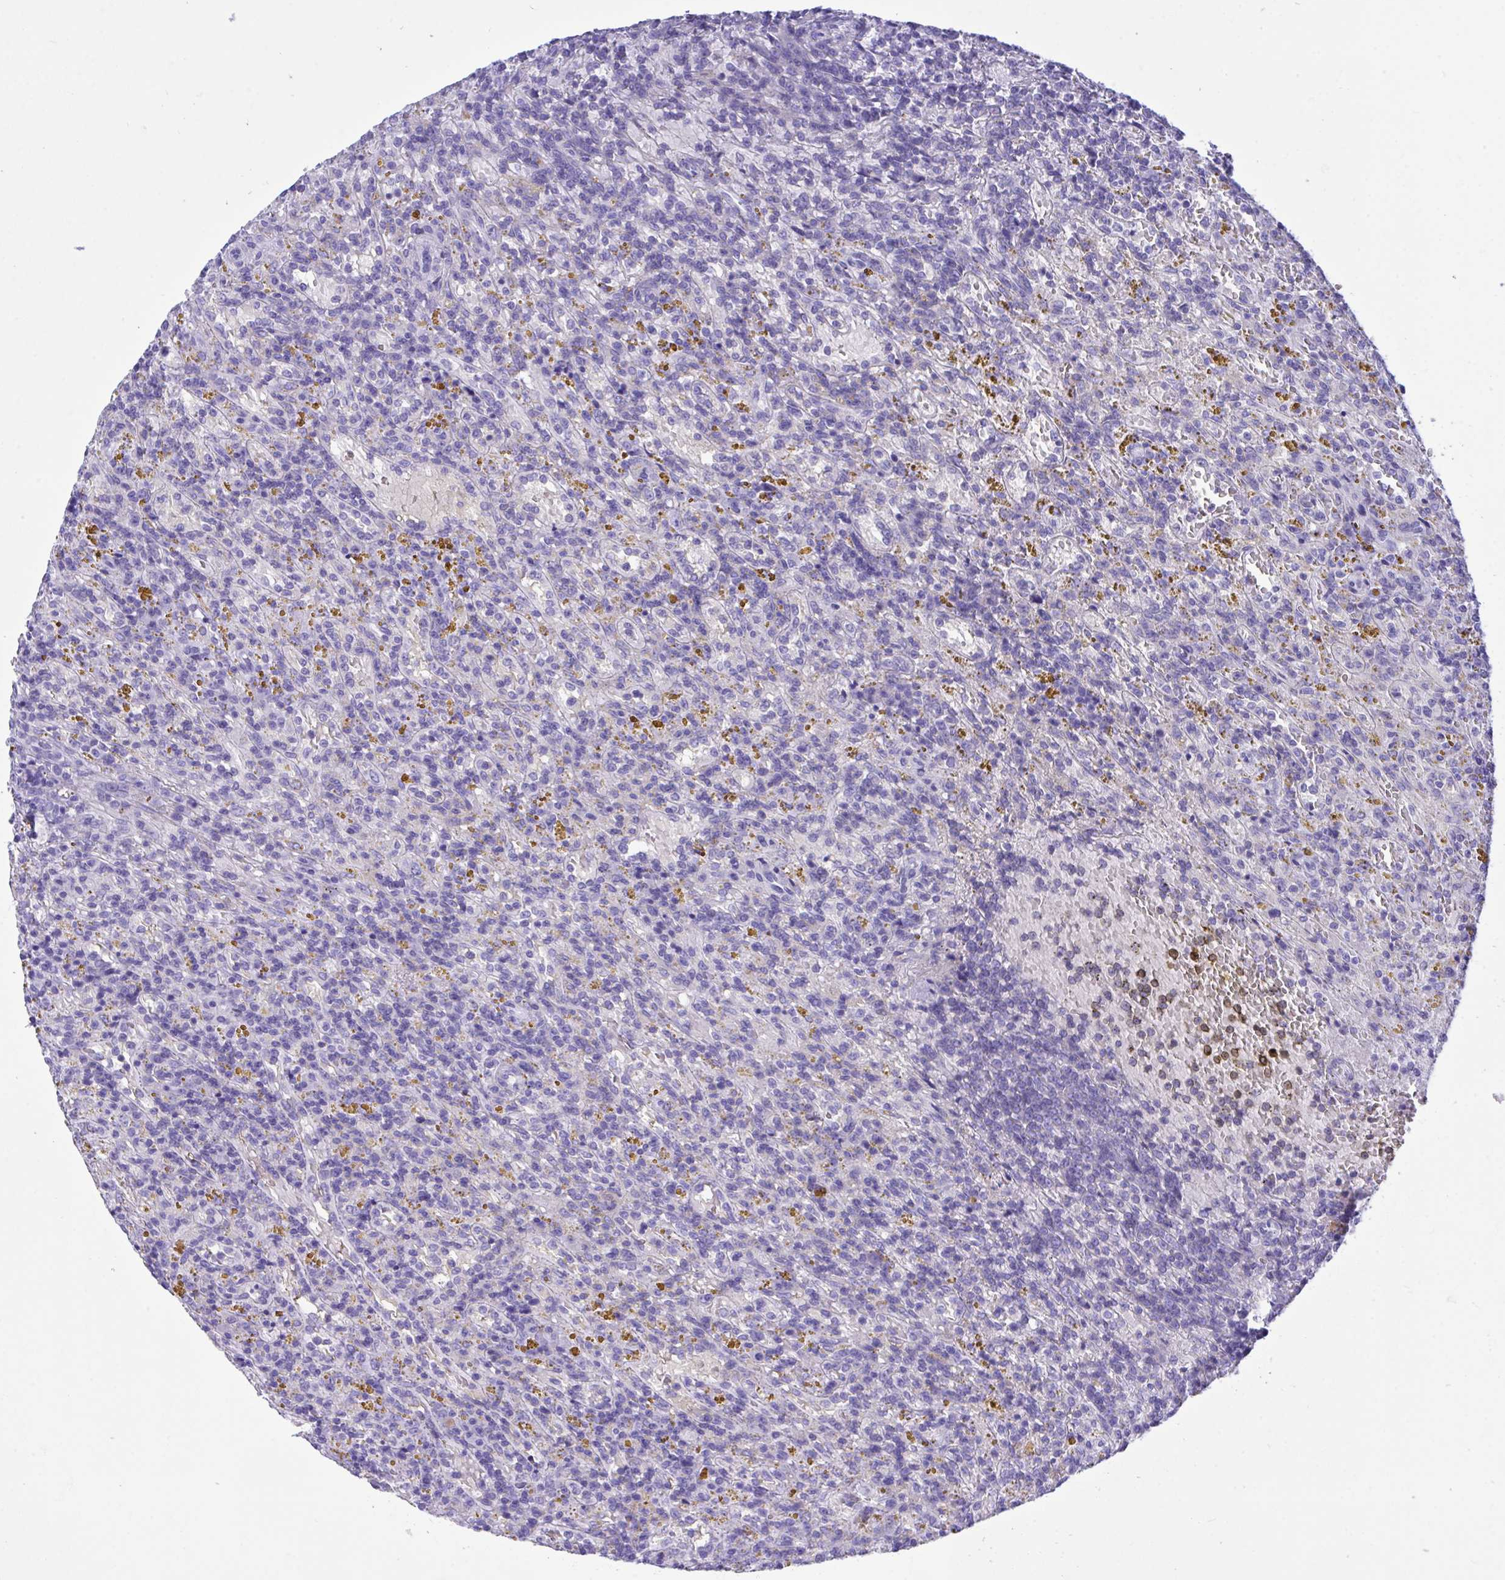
{"staining": {"intensity": "negative", "quantity": "none", "location": "none"}, "tissue": "lymphoma", "cell_type": "Tumor cells", "image_type": "cancer", "snomed": [{"axis": "morphology", "description": "Malignant lymphoma, non-Hodgkin's type, Low grade"}, {"axis": "topography", "description": "Spleen"}], "caption": "Tumor cells show no significant positivity in low-grade malignant lymphoma, non-Hodgkin's type. The staining is performed using DAB (3,3'-diaminobenzidine) brown chromogen with nuclei counter-stained in using hematoxylin.", "gene": "BEX5", "patient": {"sex": "female", "age": 65}}